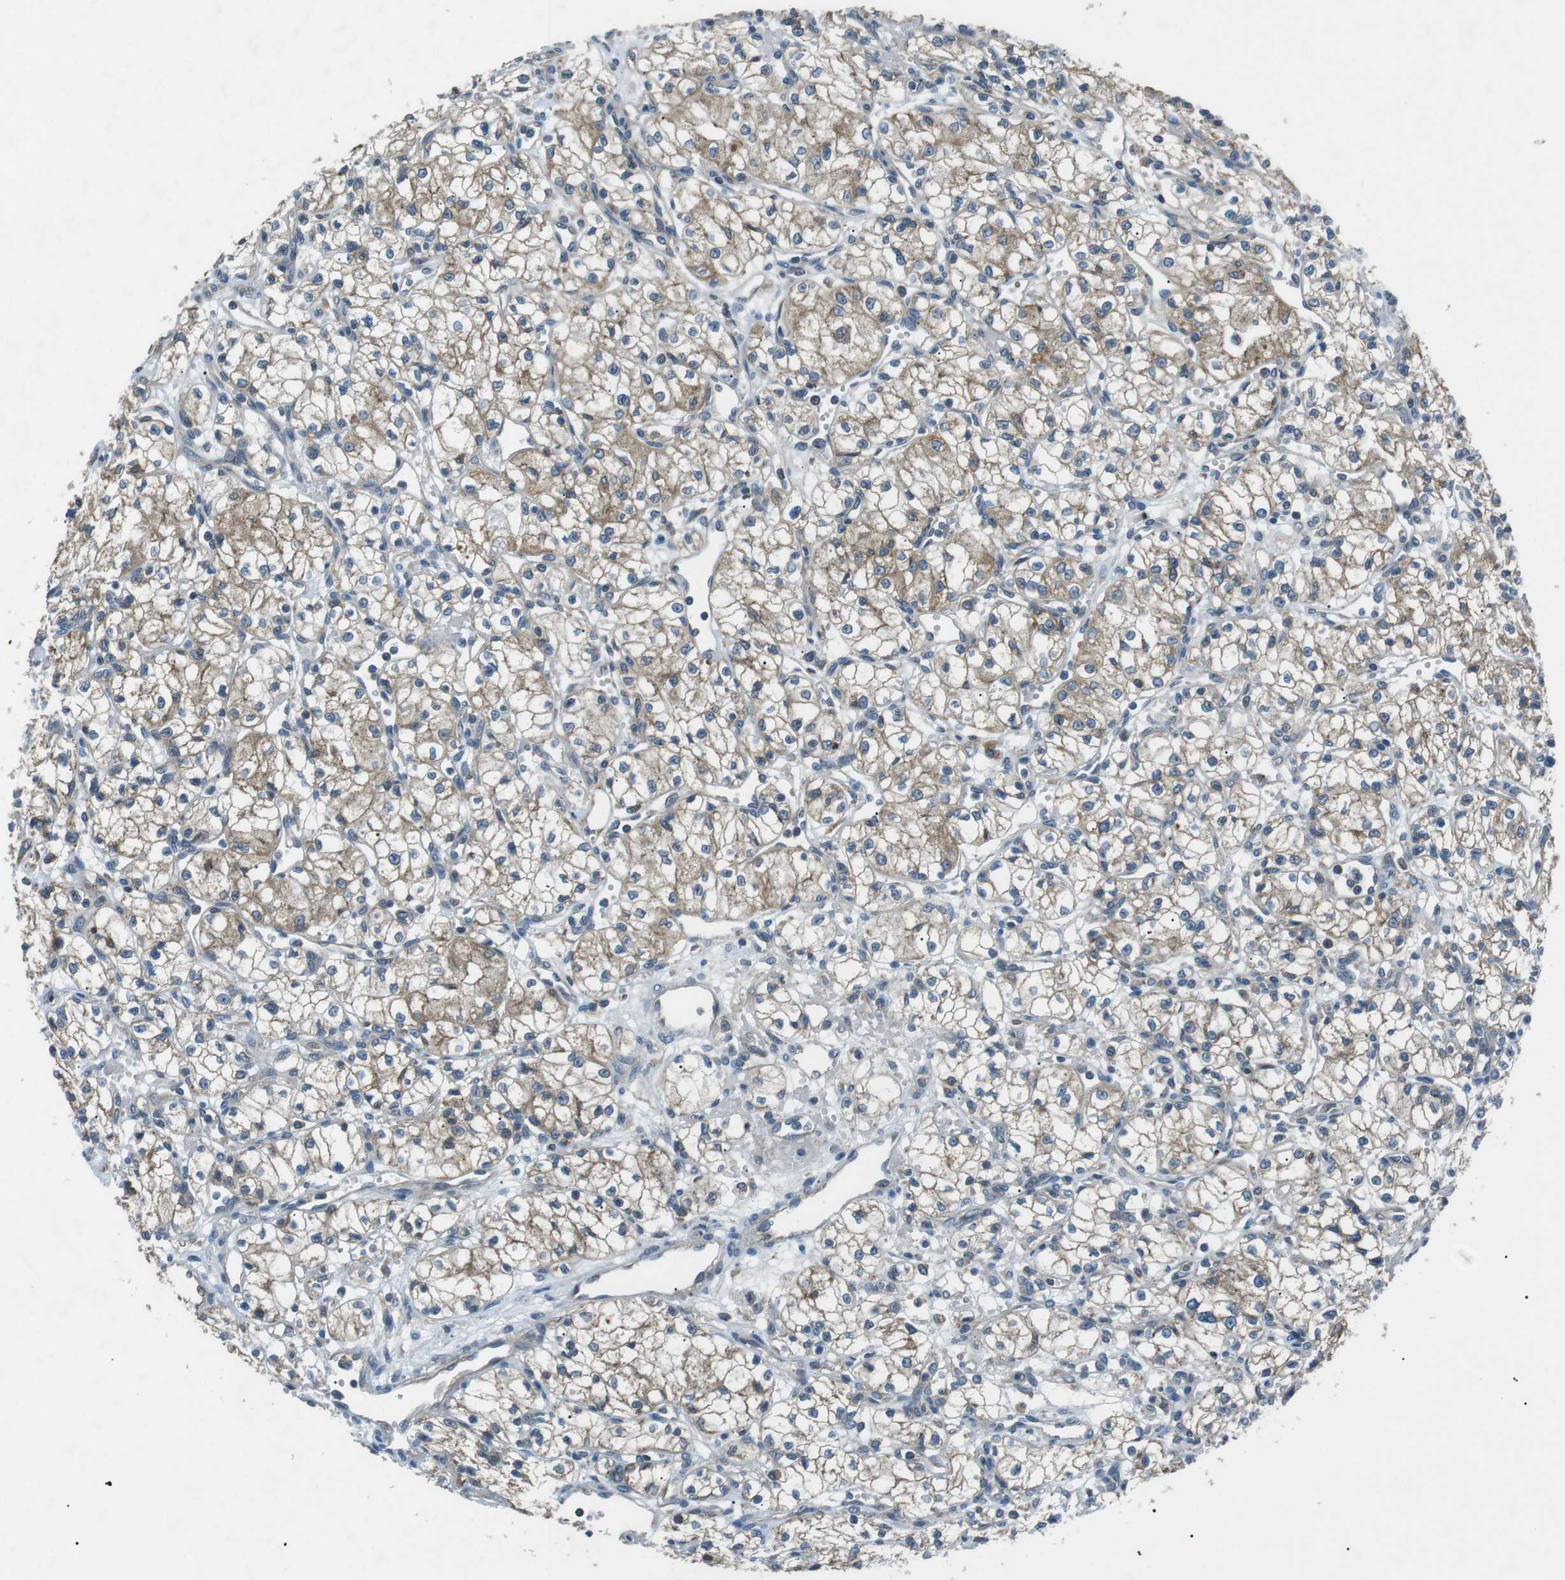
{"staining": {"intensity": "moderate", "quantity": ">75%", "location": "cytoplasmic/membranous"}, "tissue": "renal cancer", "cell_type": "Tumor cells", "image_type": "cancer", "snomed": [{"axis": "morphology", "description": "Normal tissue, NOS"}, {"axis": "morphology", "description": "Adenocarcinoma, NOS"}, {"axis": "topography", "description": "Kidney"}], "caption": "Human renal adenocarcinoma stained for a protein (brown) reveals moderate cytoplasmic/membranous positive positivity in approximately >75% of tumor cells.", "gene": "FAM3B", "patient": {"sex": "male", "age": 59}}